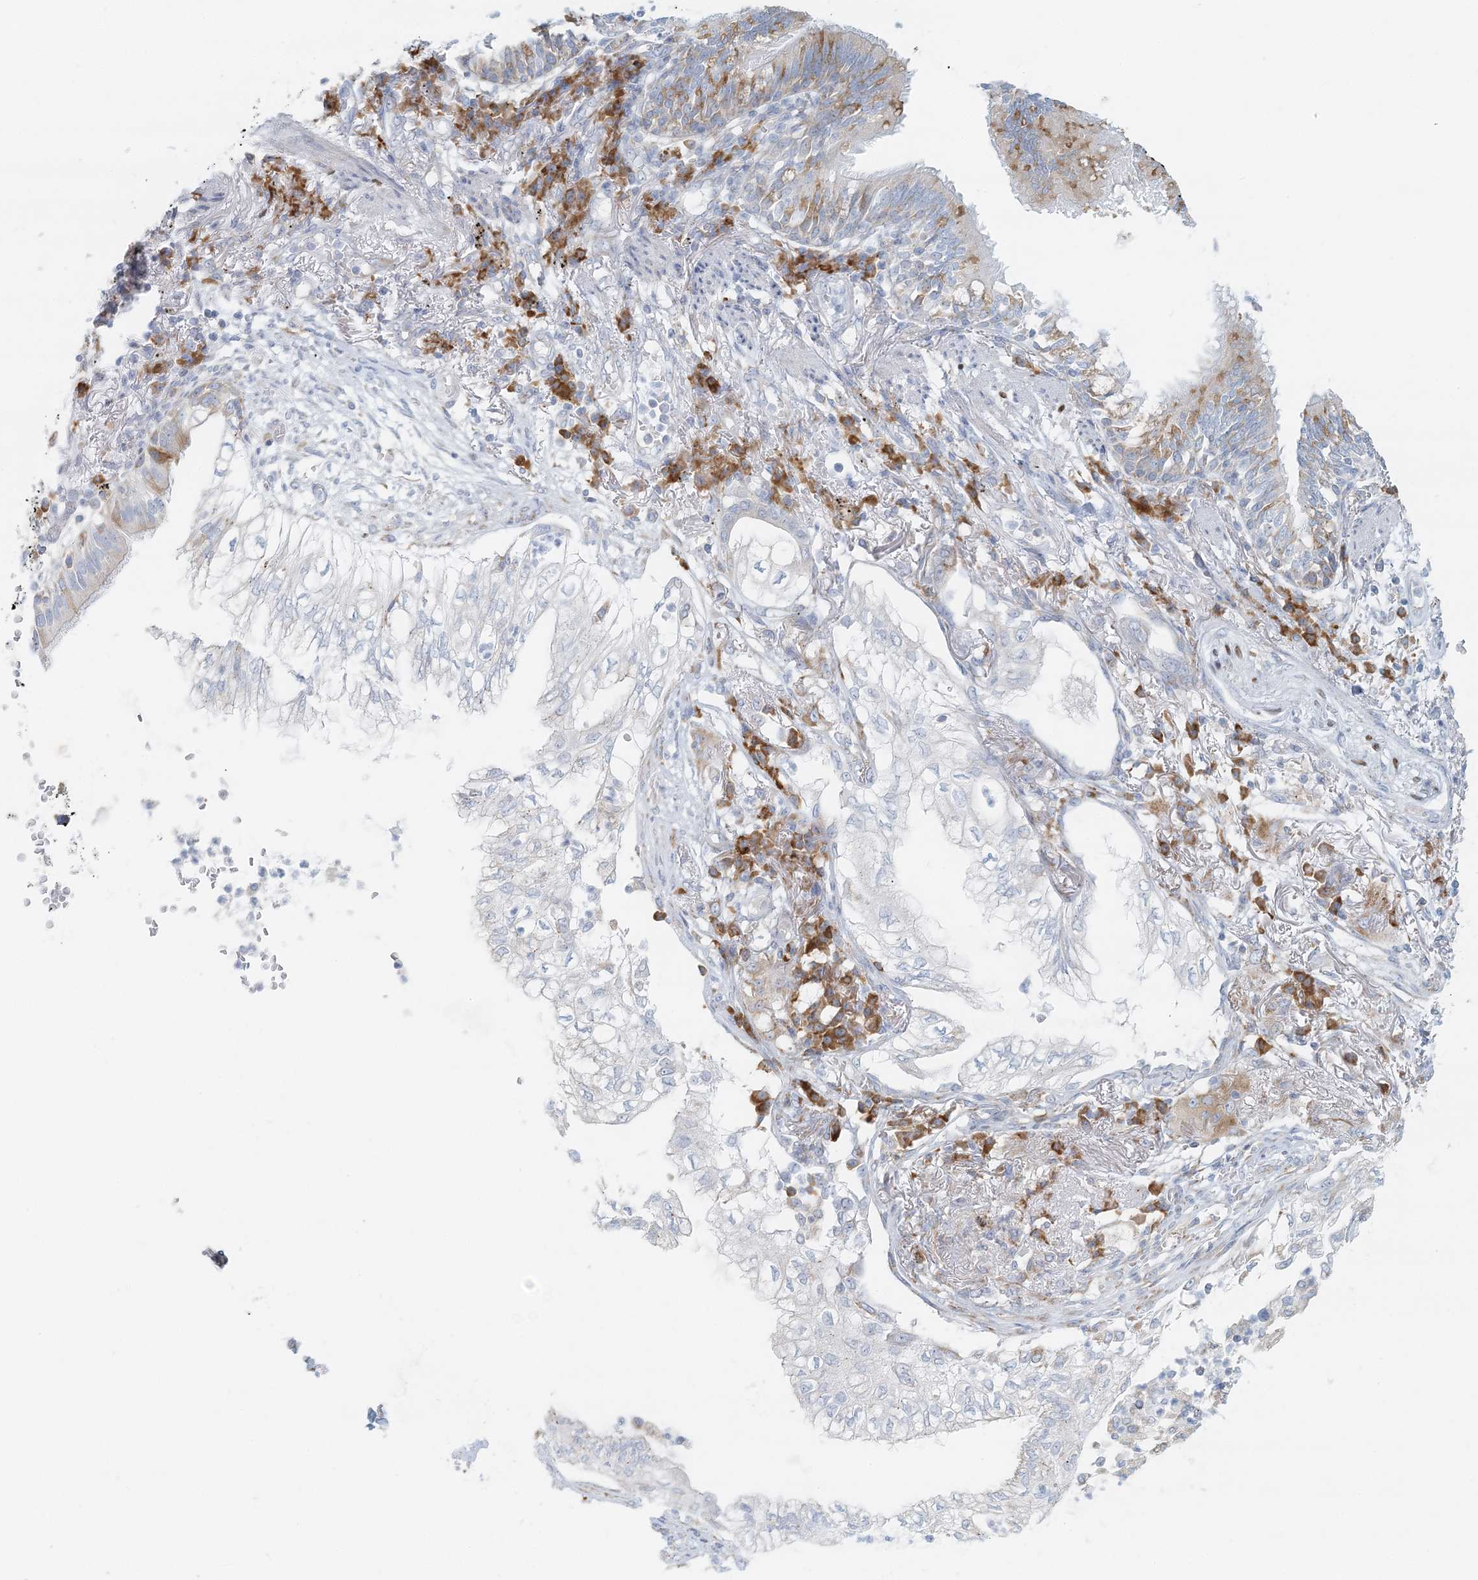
{"staining": {"intensity": "negative", "quantity": "none", "location": "none"}, "tissue": "lung cancer", "cell_type": "Tumor cells", "image_type": "cancer", "snomed": [{"axis": "morphology", "description": "Adenocarcinoma, NOS"}, {"axis": "topography", "description": "Lung"}], "caption": "A high-resolution photomicrograph shows immunohistochemistry (IHC) staining of adenocarcinoma (lung), which shows no significant expression in tumor cells.", "gene": "STK11IP", "patient": {"sex": "female", "age": 70}}